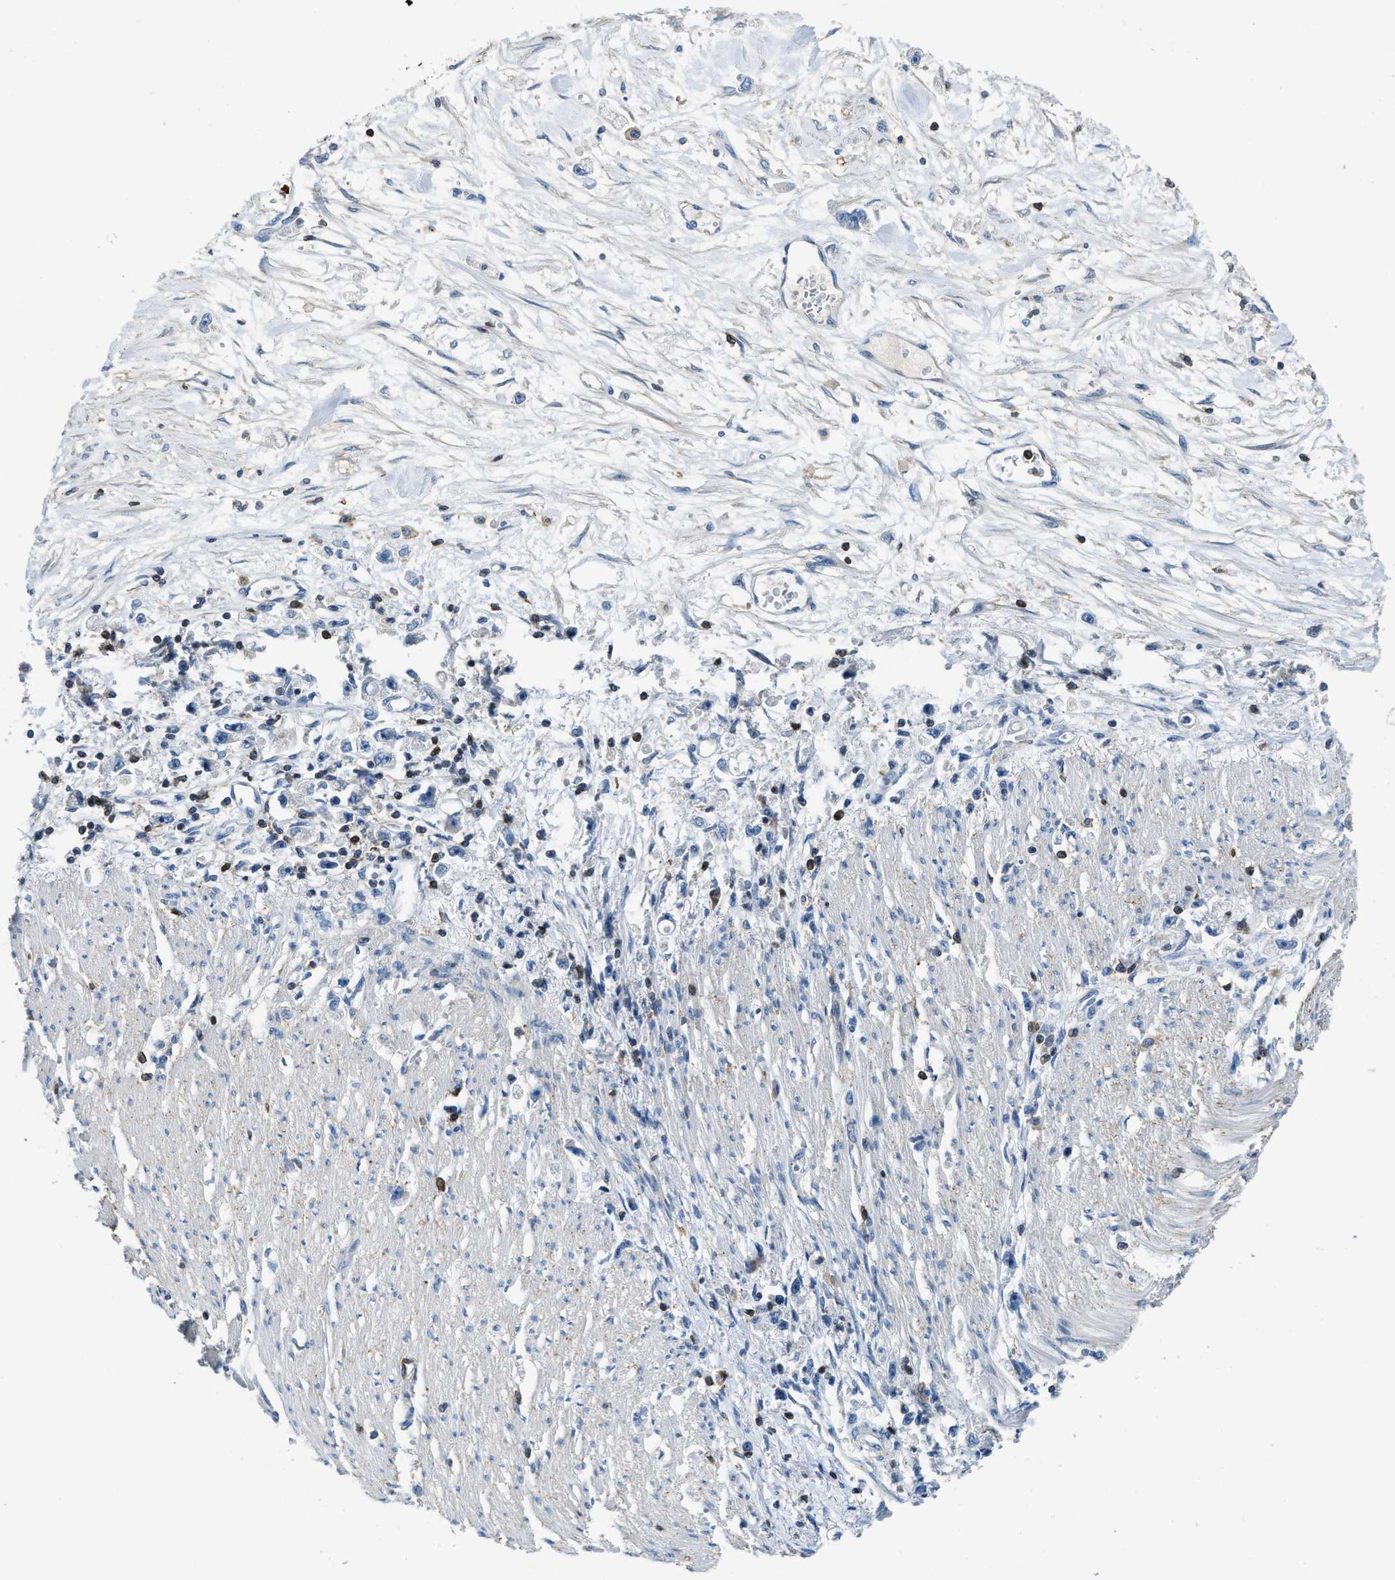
{"staining": {"intensity": "negative", "quantity": "none", "location": "none"}, "tissue": "stomach cancer", "cell_type": "Tumor cells", "image_type": "cancer", "snomed": [{"axis": "morphology", "description": "Adenocarcinoma, NOS"}, {"axis": "topography", "description": "Stomach"}], "caption": "DAB (3,3'-diaminobenzidine) immunohistochemical staining of human stomach adenocarcinoma demonstrates no significant positivity in tumor cells.", "gene": "MYO1G", "patient": {"sex": "female", "age": 59}}